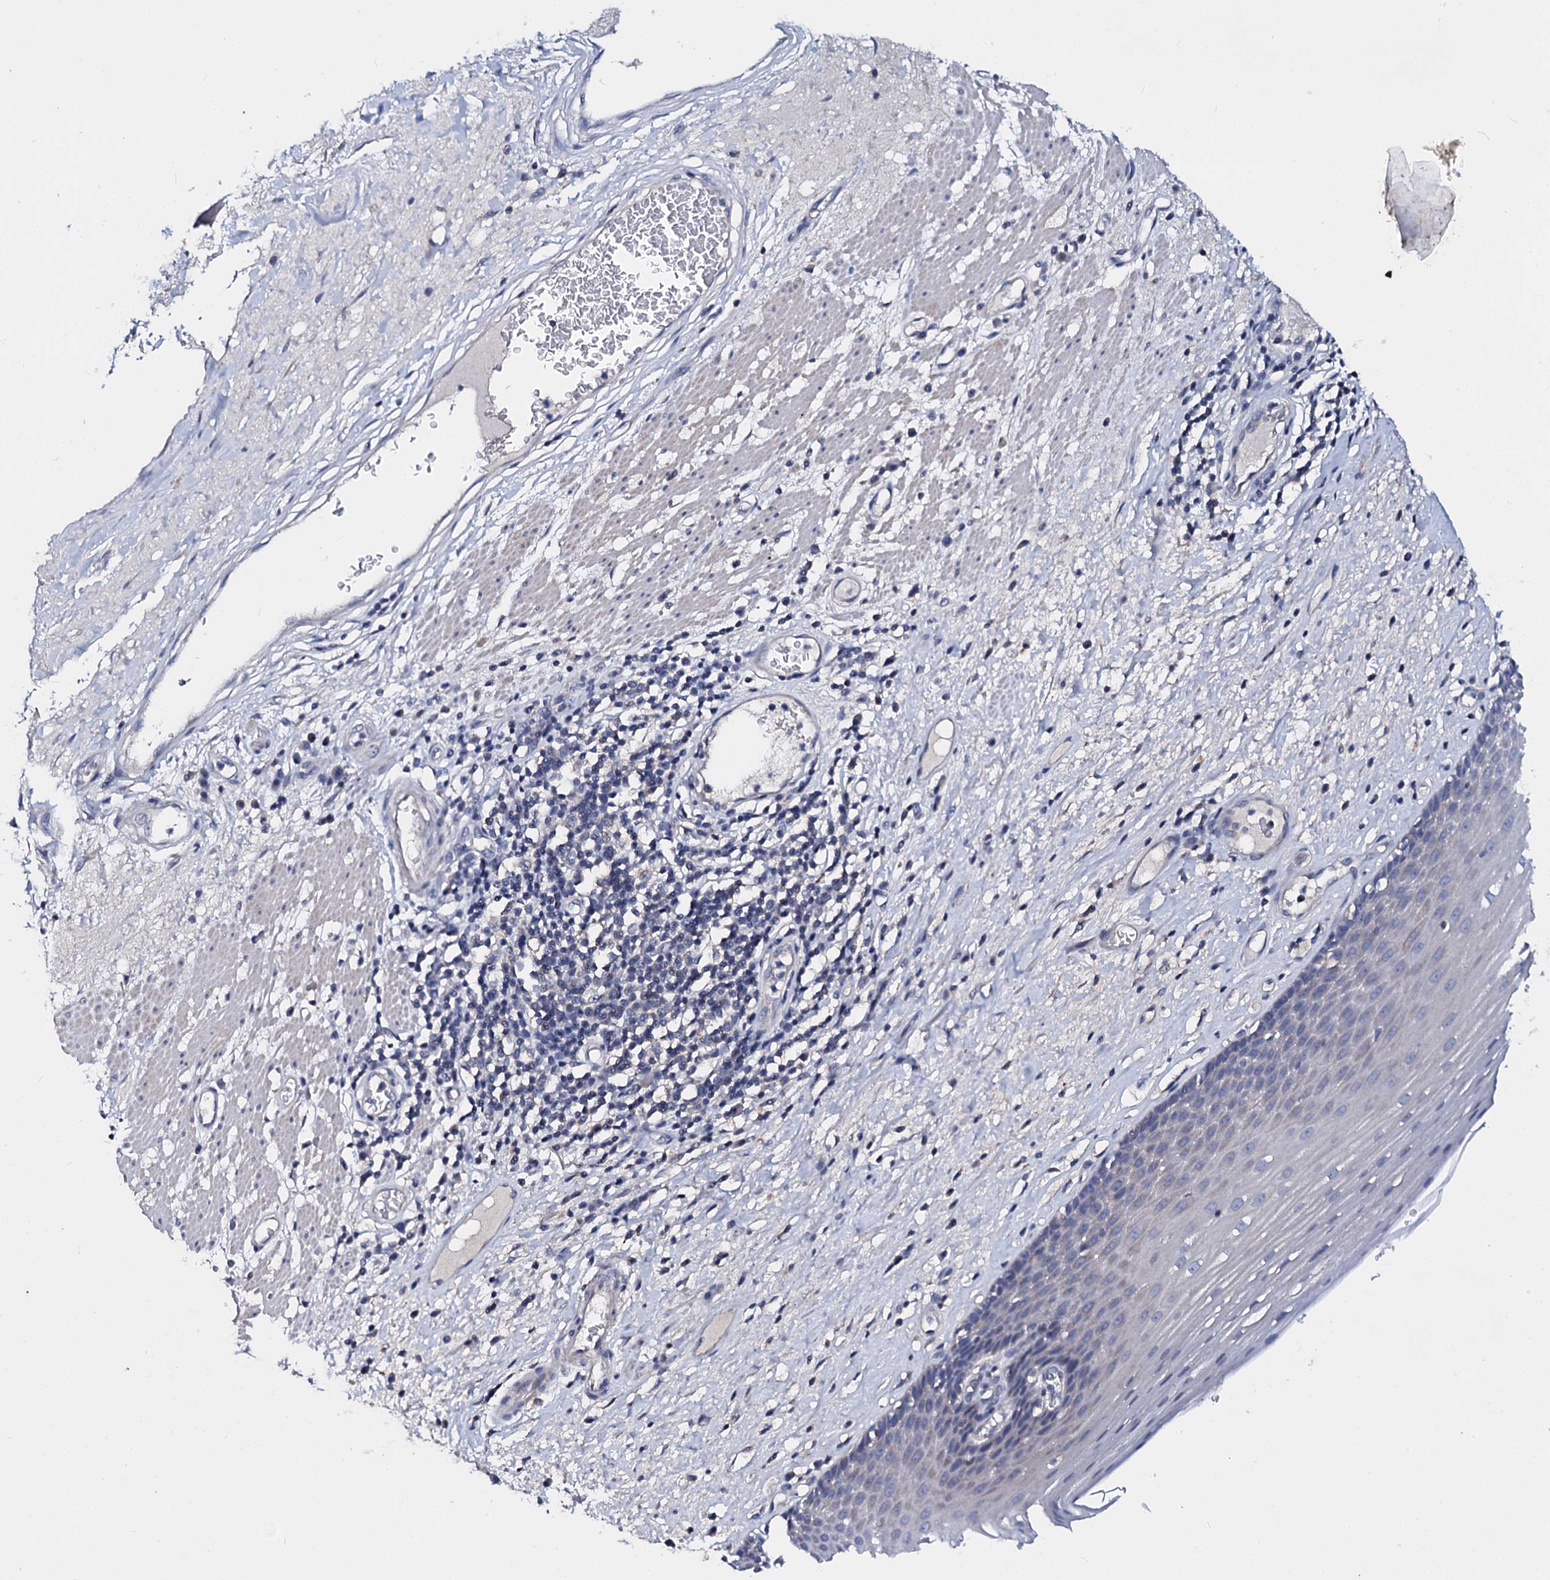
{"staining": {"intensity": "negative", "quantity": "none", "location": "none"}, "tissue": "esophagus", "cell_type": "Squamous epithelial cells", "image_type": "normal", "snomed": [{"axis": "morphology", "description": "Normal tissue, NOS"}, {"axis": "topography", "description": "Esophagus"}], "caption": "Normal esophagus was stained to show a protein in brown. There is no significant positivity in squamous epithelial cells. (Immunohistochemistry (ihc), brightfield microscopy, high magnification).", "gene": "SLC37A4", "patient": {"sex": "male", "age": 62}}